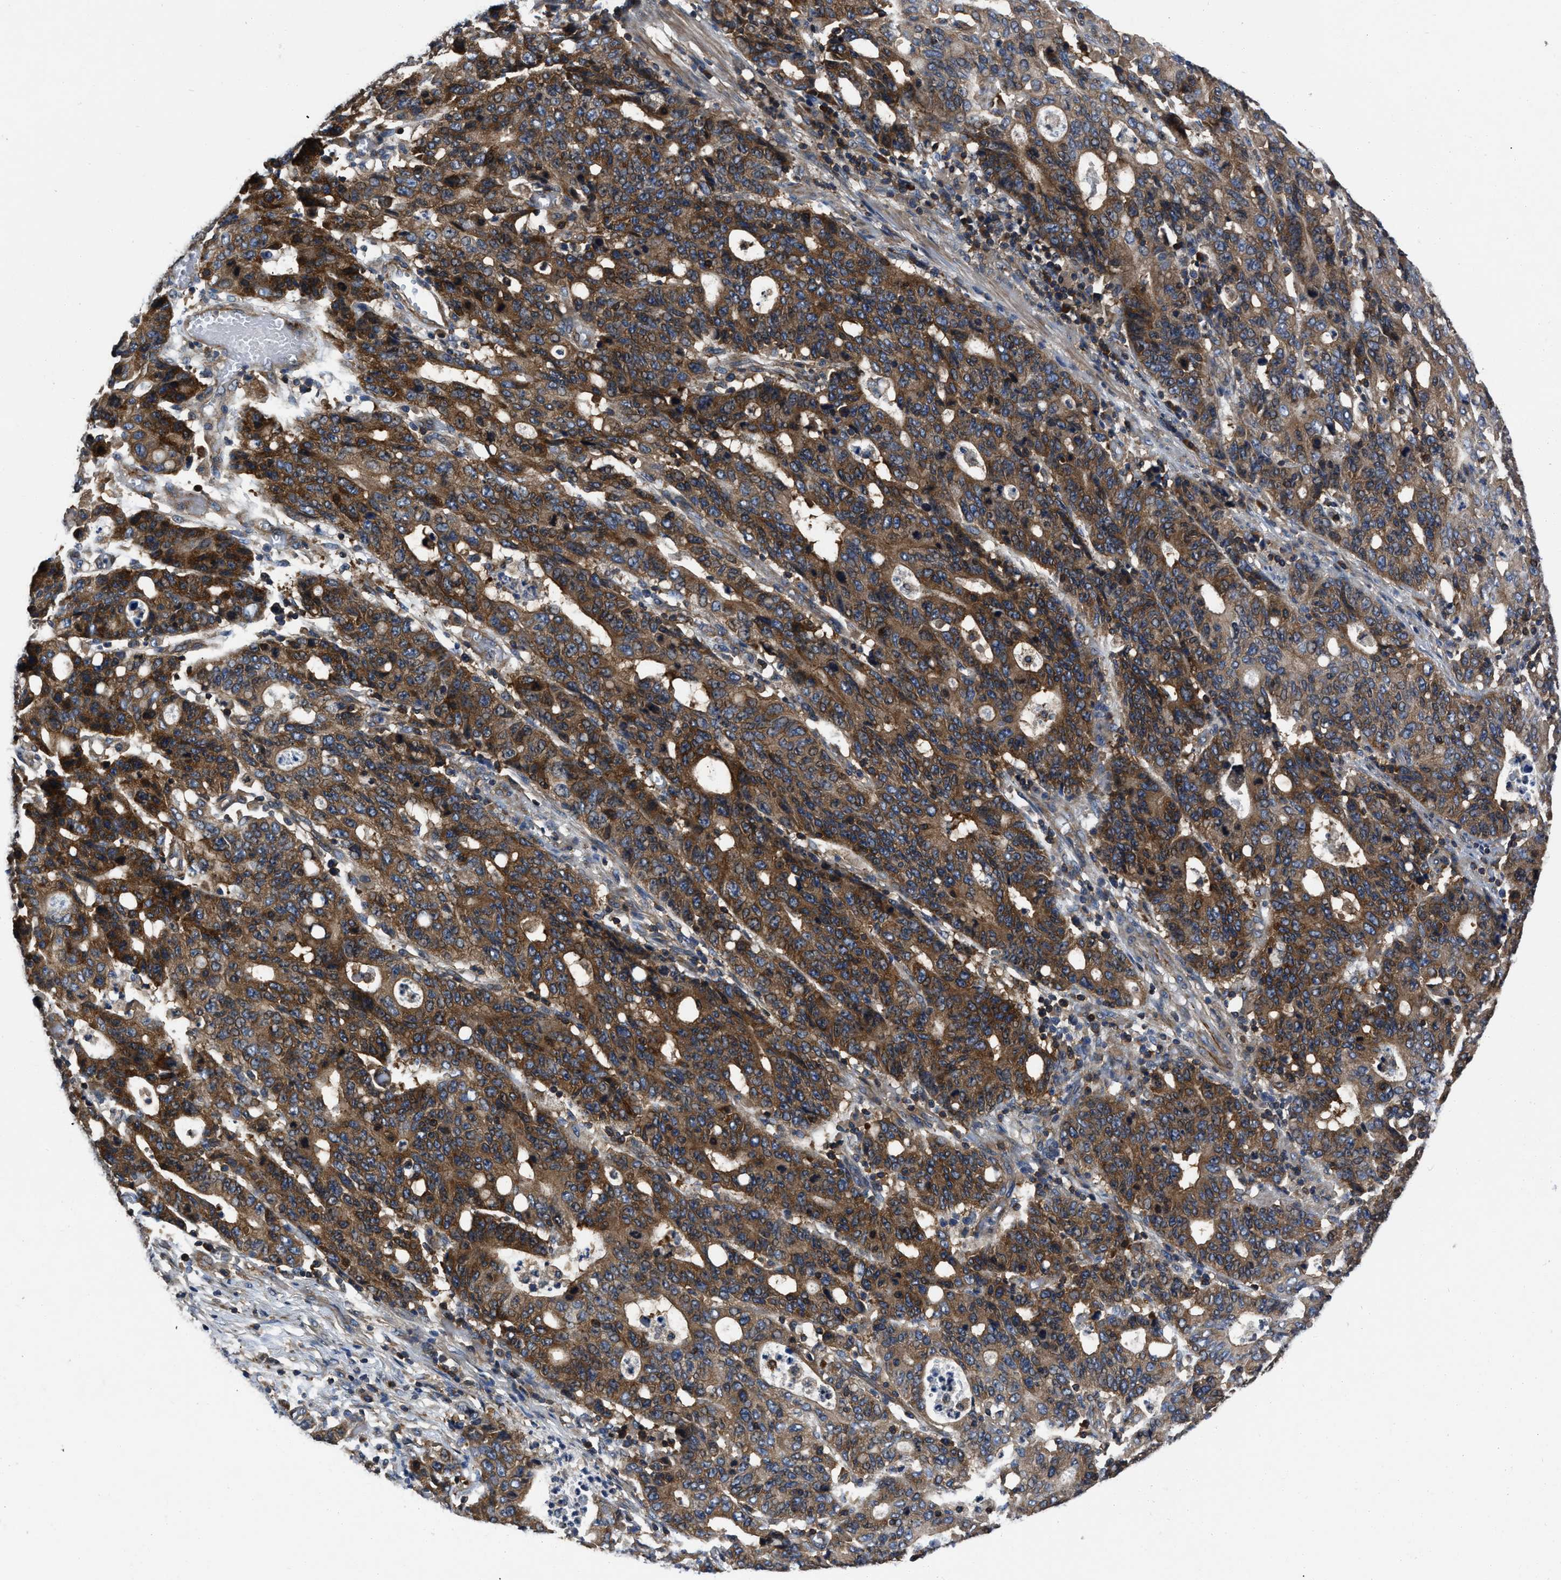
{"staining": {"intensity": "strong", "quantity": ">75%", "location": "cytoplasmic/membranous"}, "tissue": "stomach cancer", "cell_type": "Tumor cells", "image_type": "cancer", "snomed": [{"axis": "morphology", "description": "Adenocarcinoma, NOS"}, {"axis": "topography", "description": "Stomach, upper"}], "caption": "Immunohistochemical staining of human stomach adenocarcinoma reveals high levels of strong cytoplasmic/membranous expression in approximately >75% of tumor cells.", "gene": "YARS1", "patient": {"sex": "male", "age": 69}}